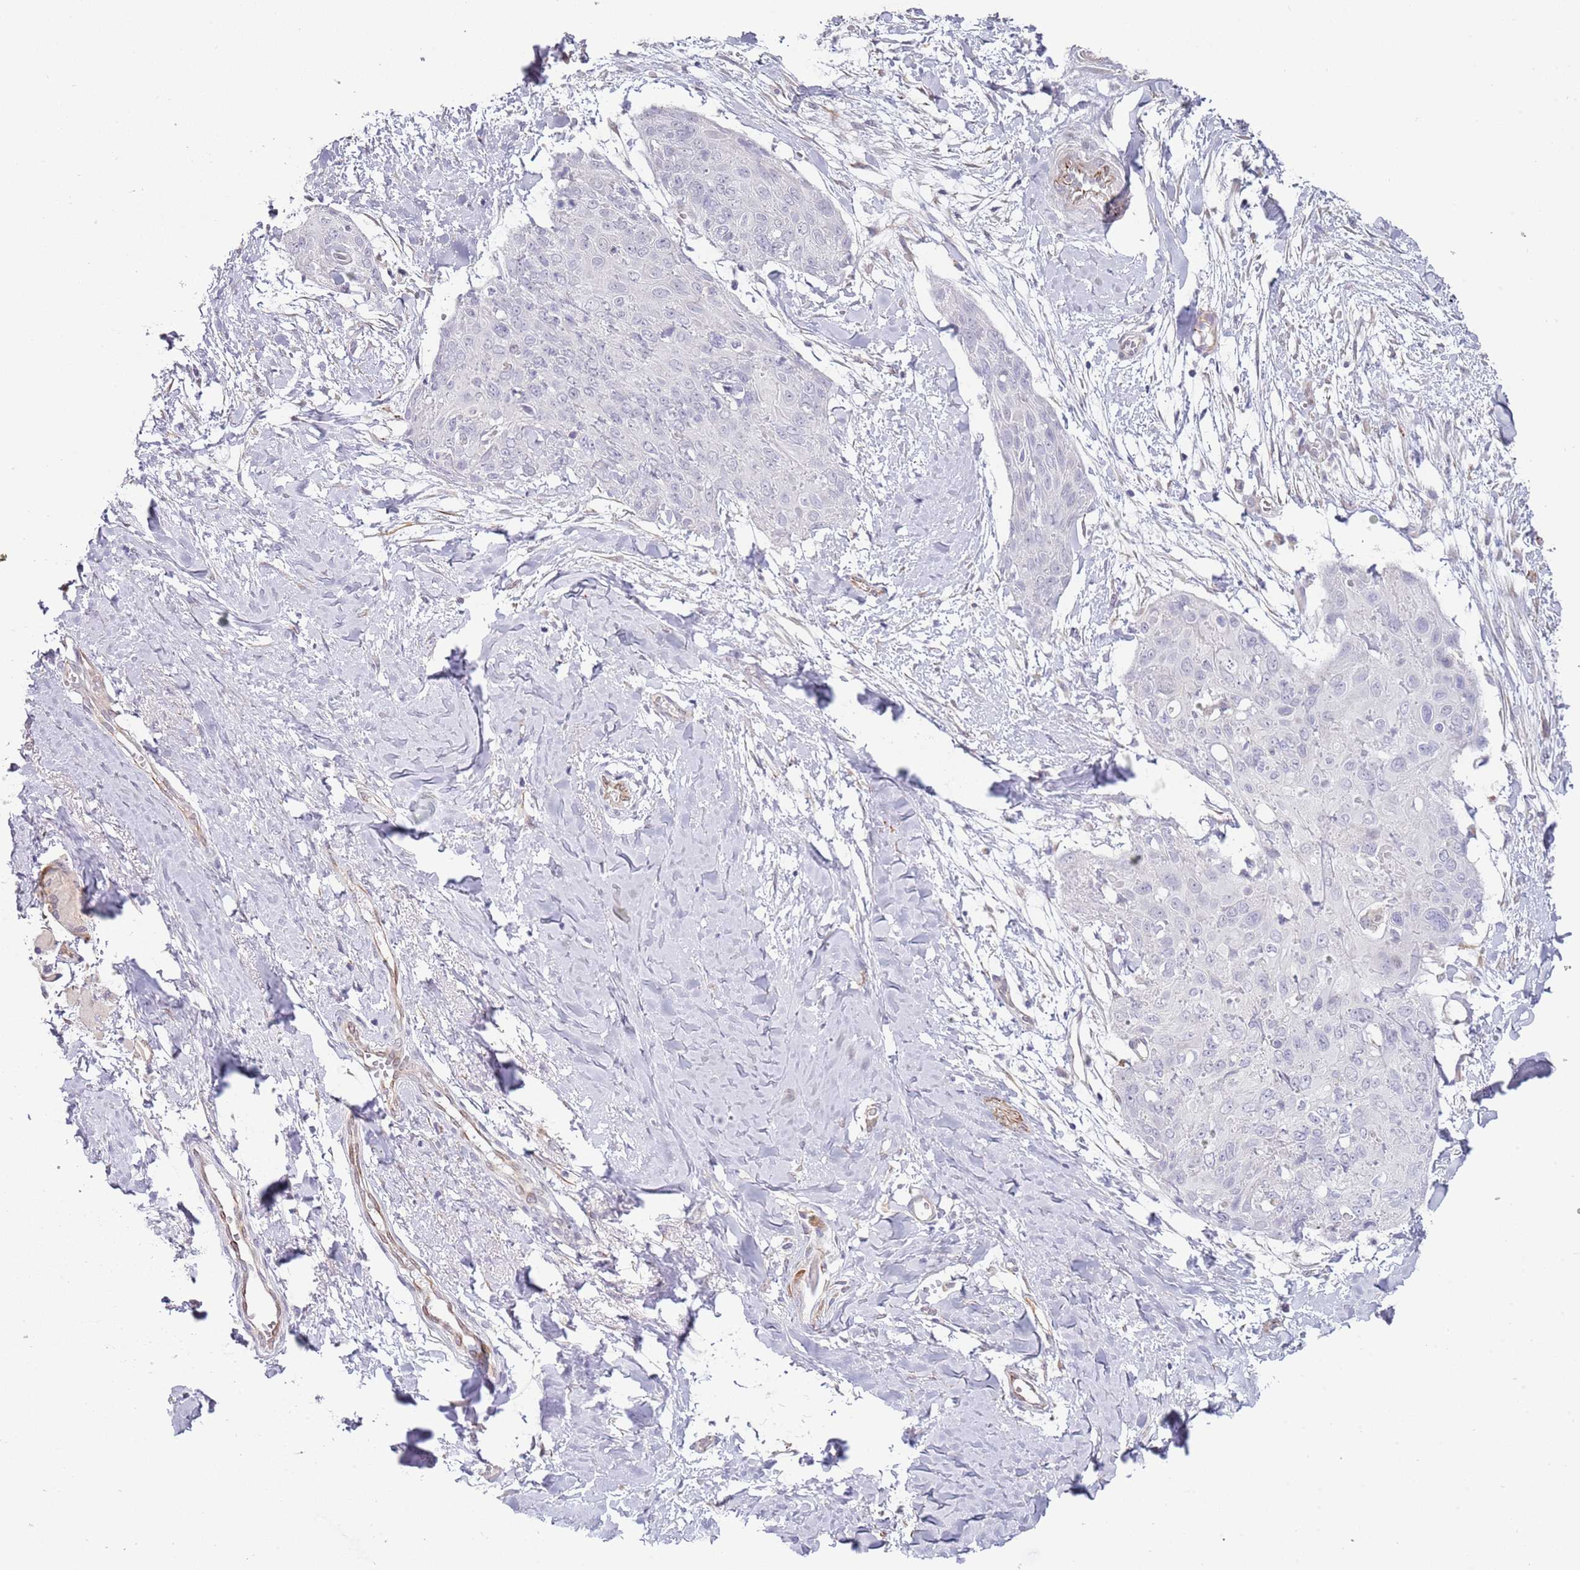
{"staining": {"intensity": "negative", "quantity": "none", "location": "none"}, "tissue": "skin cancer", "cell_type": "Tumor cells", "image_type": "cancer", "snomed": [{"axis": "morphology", "description": "Squamous cell carcinoma, NOS"}, {"axis": "topography", "description": "Skin"}, {"axis": "topography", "description": "Vulva"}], "caption": "Skin cancer was stained to show a protein in brown. There is no significant positivity in tumor cells. (DAB (3,3'-diaminobenzidine) immunohistochemistry (IHC) visualized using brightfield microscopy, high magnification).", "gene": "NBPF3", "patient": {"sex": "female", "age": 85}}